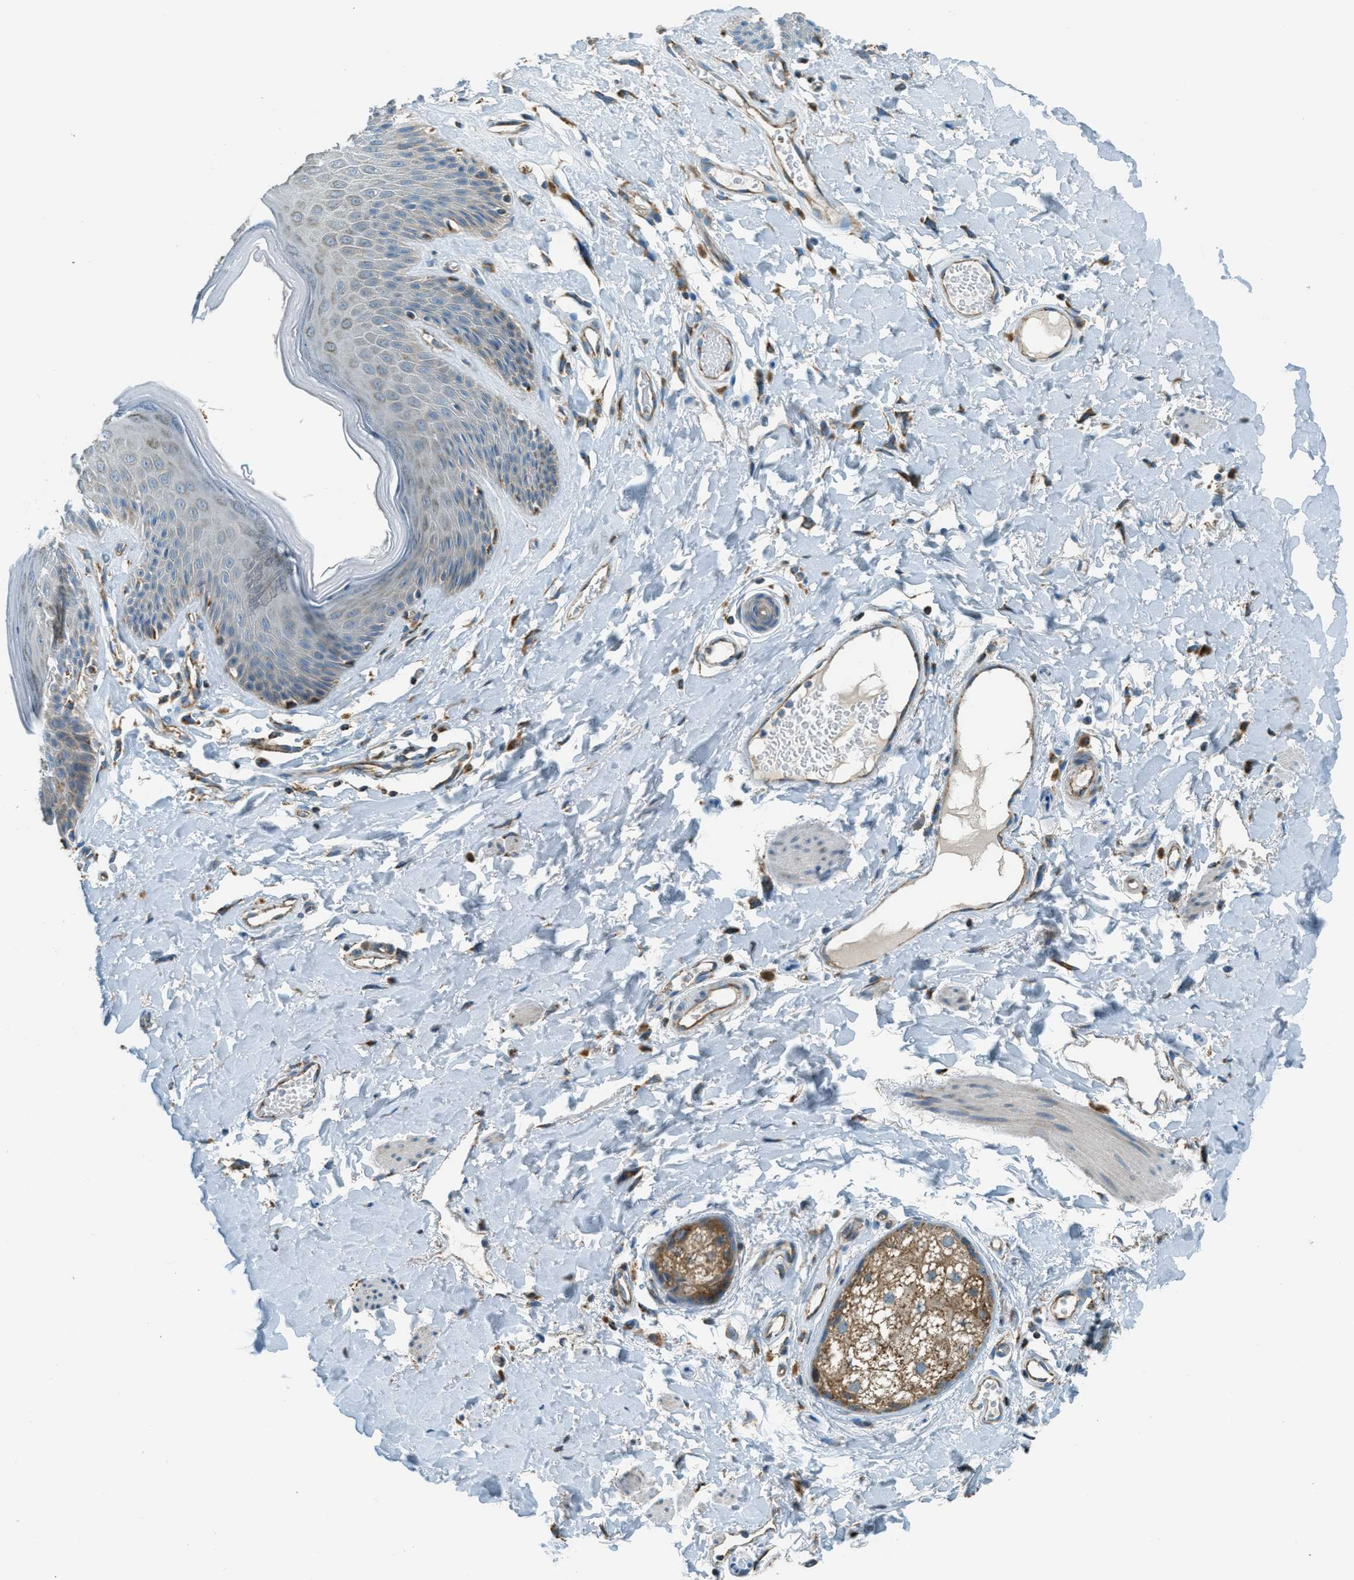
{"staining": {"intensity": "moderate", "quantity": "<25%", "location": "cytoplasmic/membranous"}, "tissue": "skin", "cell_type": "Epidermal cells", "image_type": "normal", "snomed": [{"axis": "morphology", "description": "Normal tissue, NOS"}, {"axis": "topography", "description": "Vulva"}], "caption": "An IHC micrograph of benign tissue is shown. Protein staining in brown shows moderate cytoplasmic/membranous positivity in skin within epidermal cells. The protein of interest is stained brown, and the nuclei are stained in blue (DAB IHC with brightfield microscopy, high magnification).", "gene": "CHST15", "patient": {"sex": "female", "age": 73}}